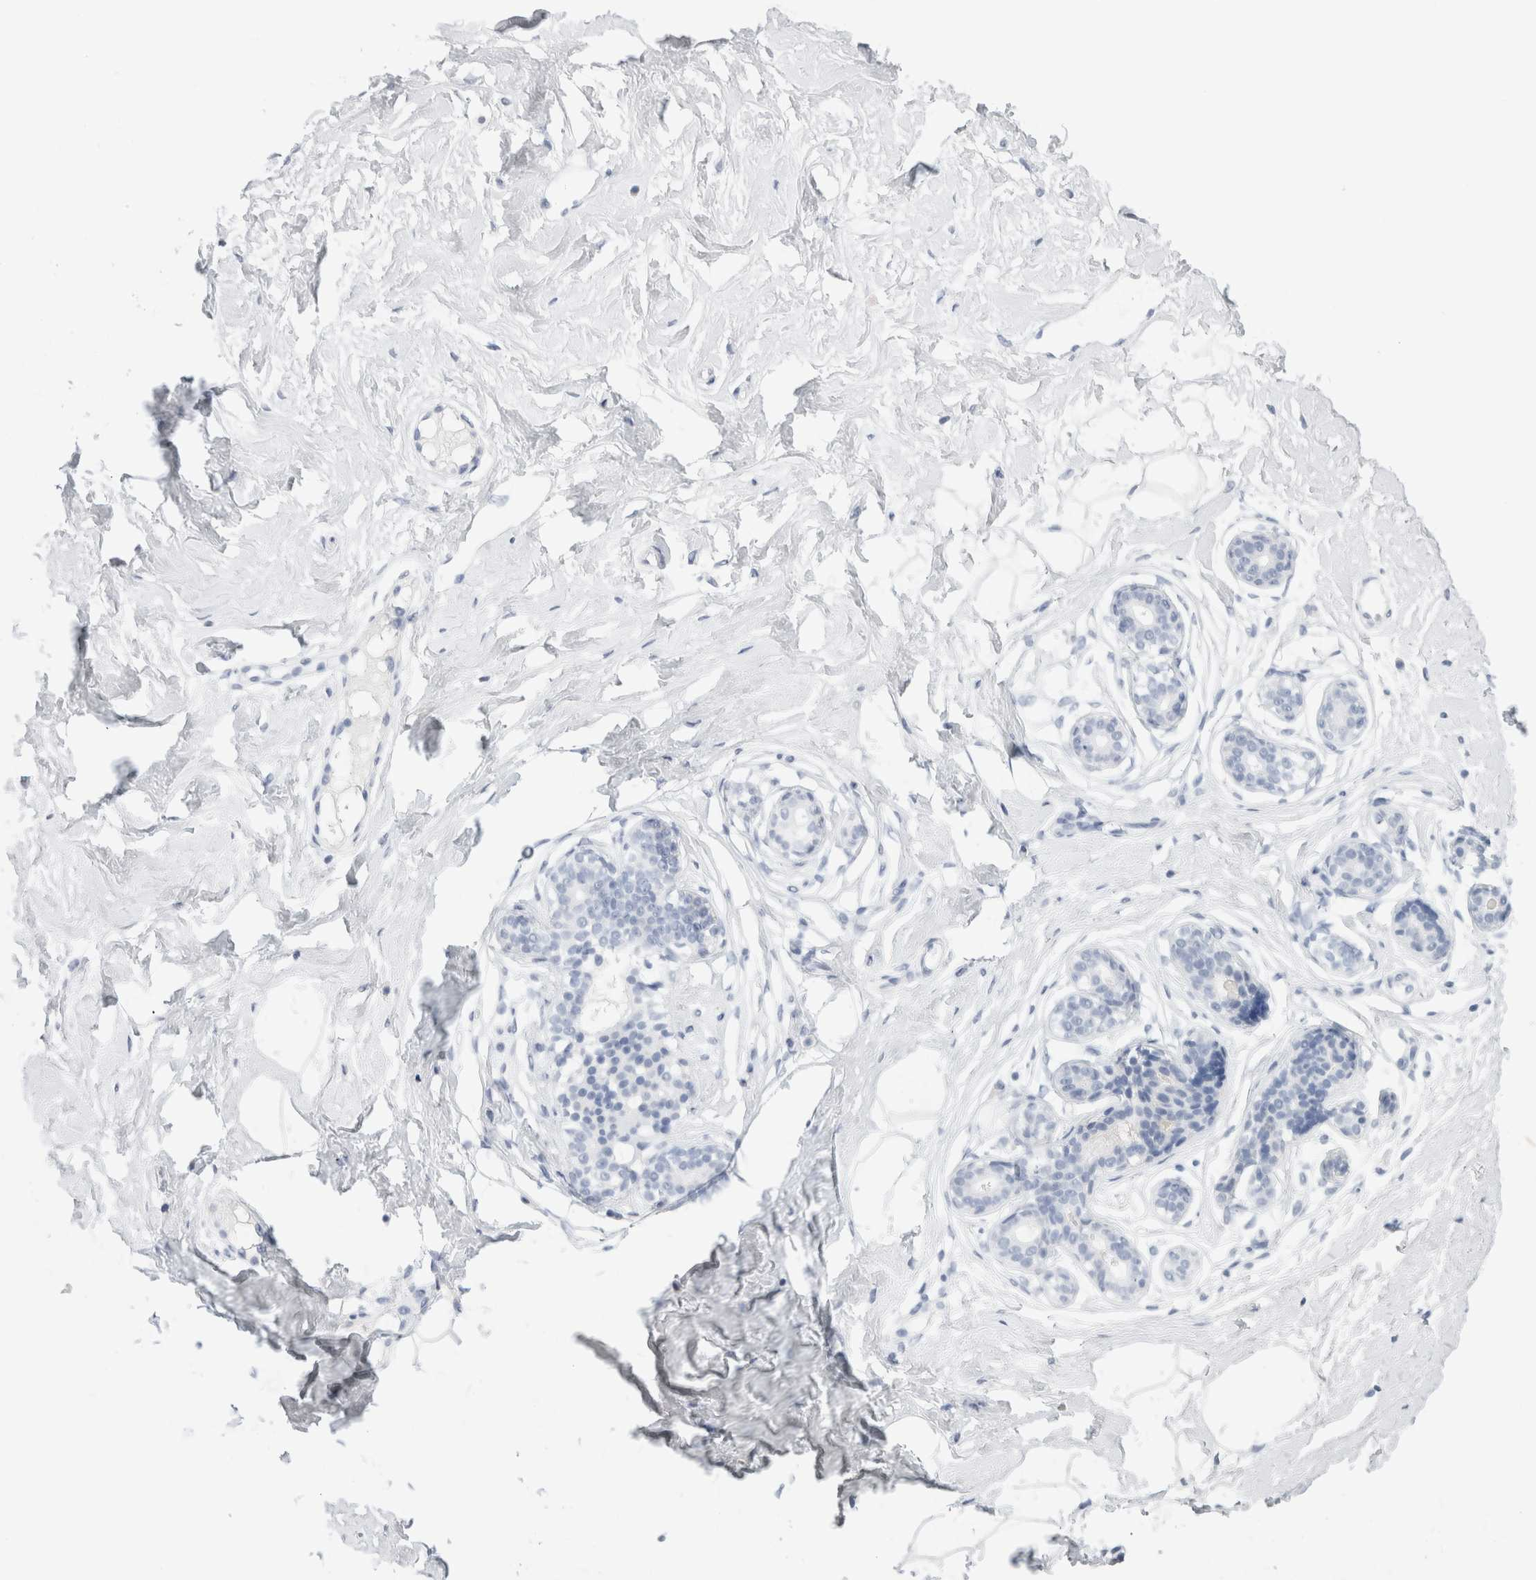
{"staining": {"intensity": "negative", "quantity": "none", "location": "none"}, "tissue": "breast", "cell_type": "Adipocytes", "image_type": "normal", "snomed": [{"axis": "morphology", "description": "Normal tissue, NOS"}, {"axis": "topography", "description": "Breast"}], "caption": "The micrograph shows no significant positivity in adipocytes of breast.", "gene": "MUC15", "patient": {"sex": "female", "age": 23}}